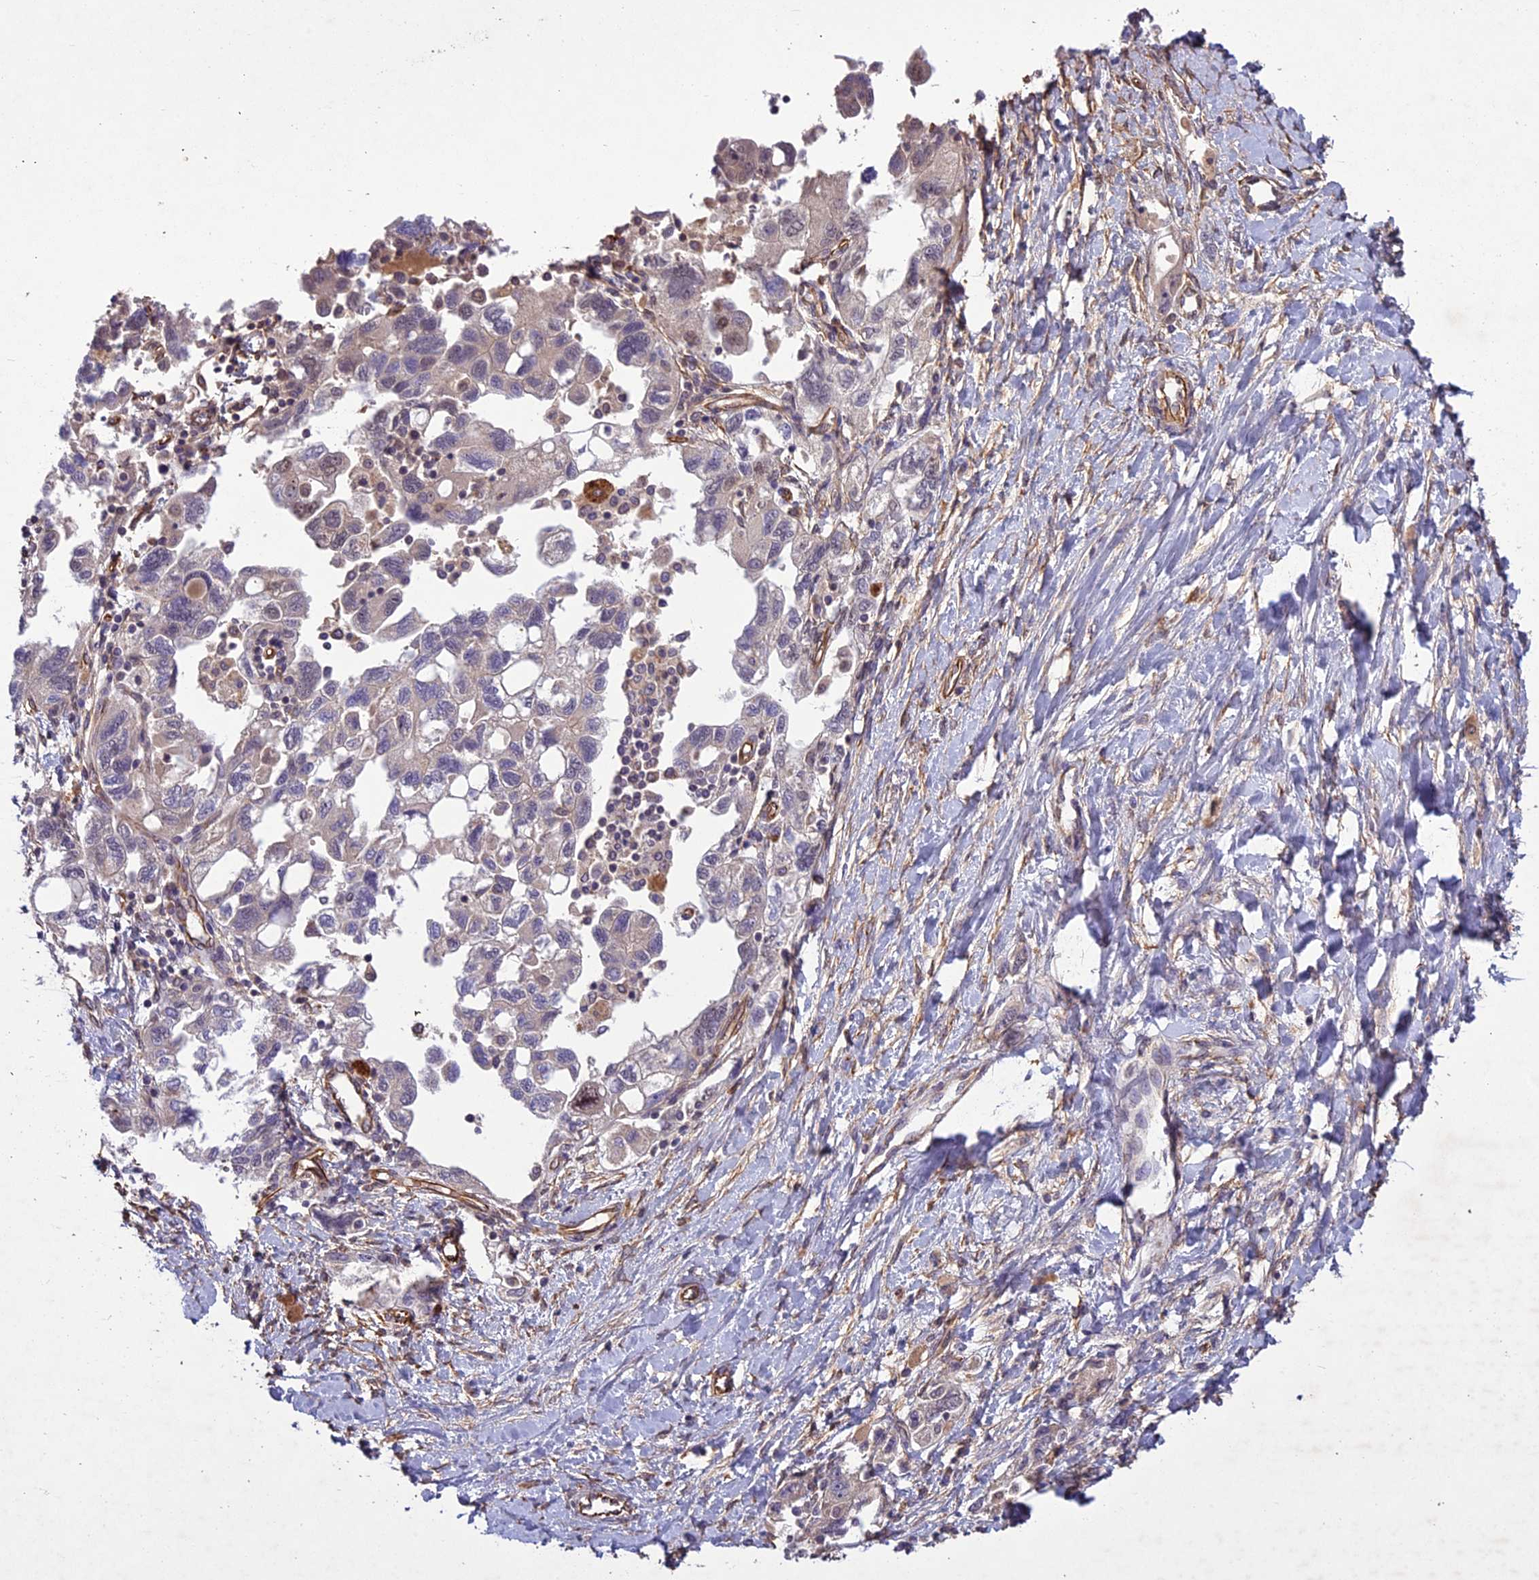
{"staining": {"intensity": "weak", "quantity": "<25%", "location": "nuclear"}, "tissue": "ovarian cancer", "cell_type": "Tumor cells", "image_type": "cancer", "snomed": [{"axis": "morphology", "description": "Carcinoma, NOS"}, {"axis": "morphology", "description": "Cystadenocarcinoma, serous, NOS"}, {"axis": "topography", "description": "Ovary"}], "caption": "Immunohistochemical staining of human ovarian cancer reveals no significant positivity in tumor cells. (DAB (3,3'-diaminobenzidine) immunohistochemistry visualized using brightfield microscopy, high magnification).", "gene": "C3orf70", "patient": {"sex": "female", "age": 69}}